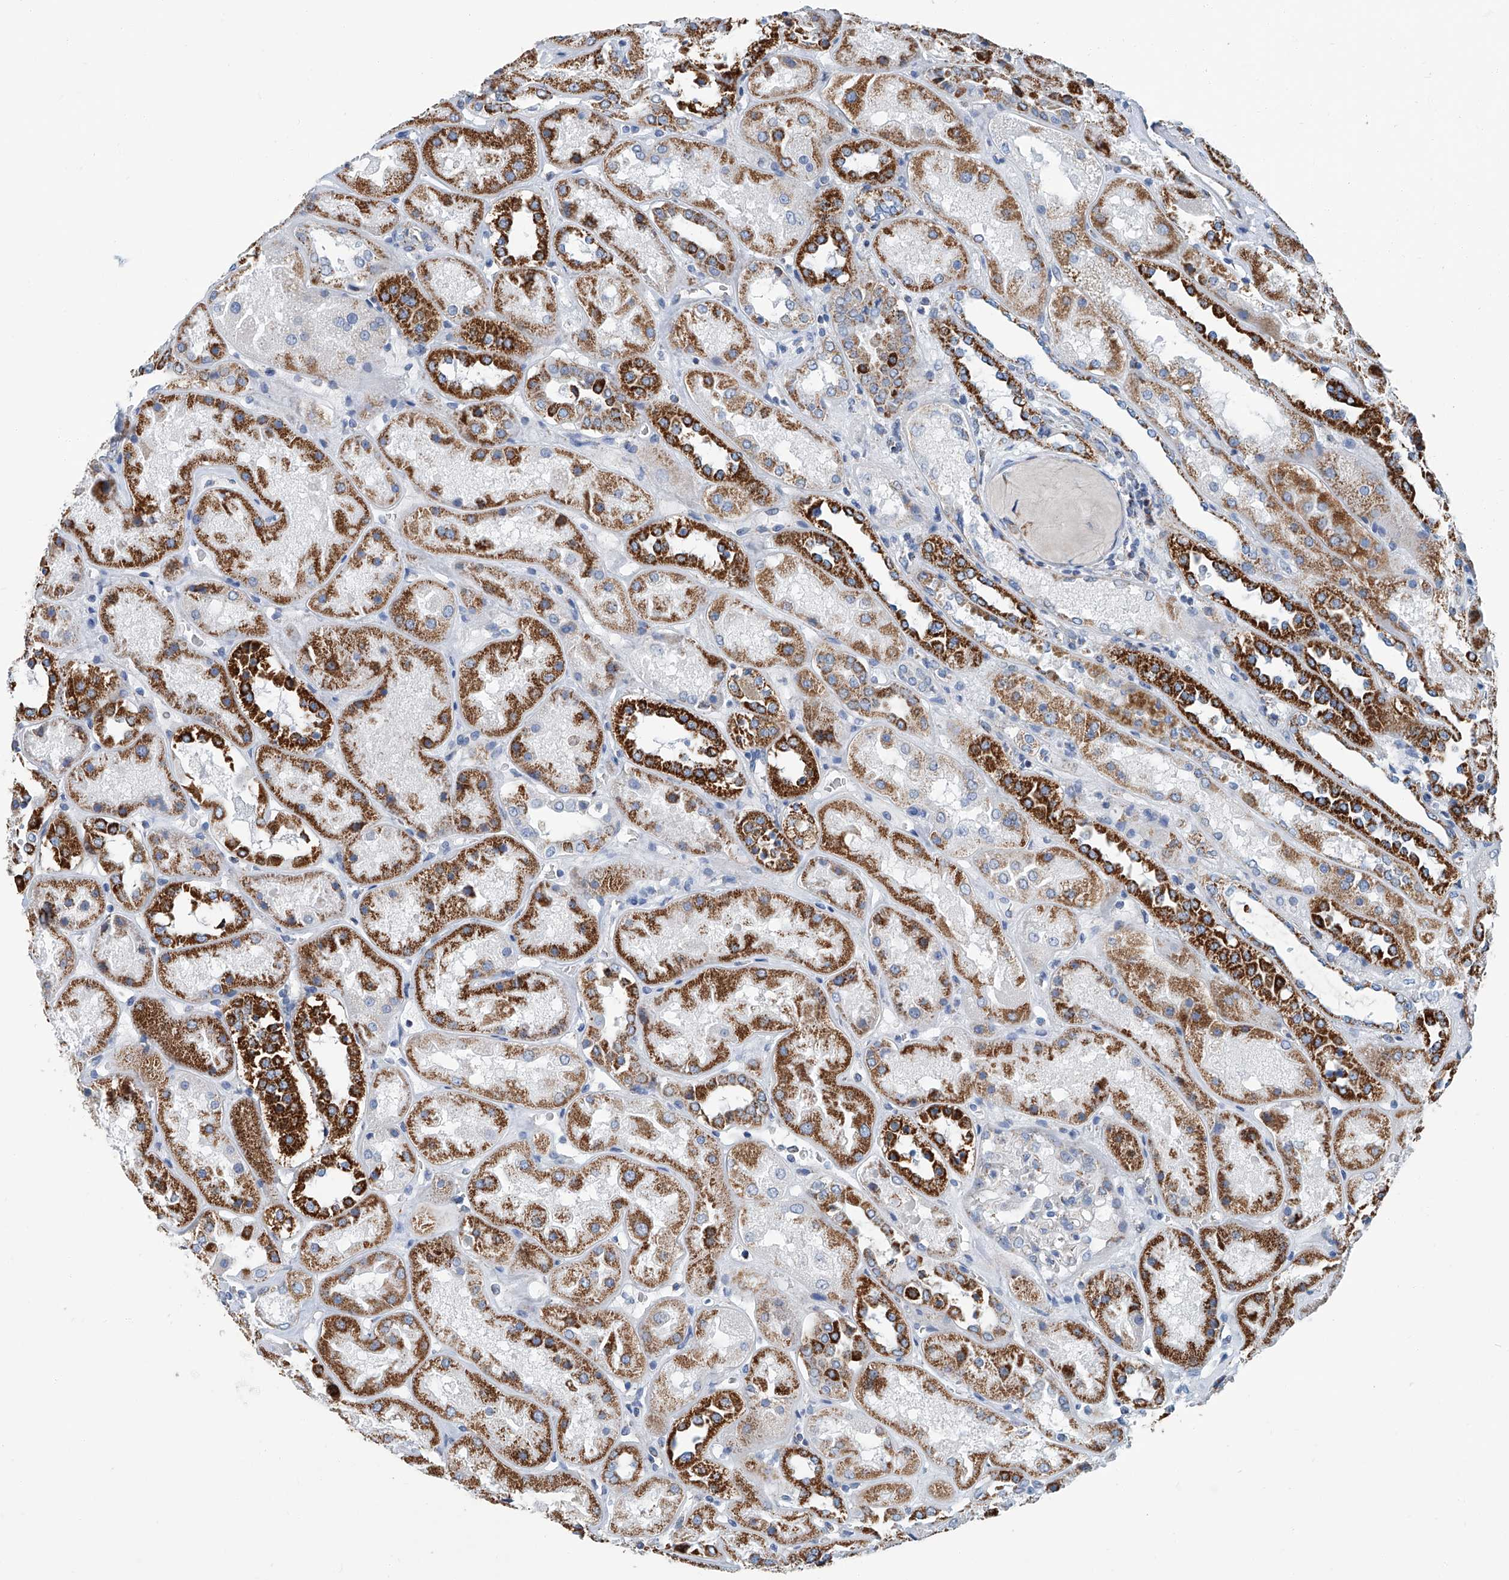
{"staining": {"intensity": "negative", "quantity": "none", "location": "none"}, "tissue": "kidney", "cell_type": "Cells in glomeruli", "image_type": "normal", "snomed": [{"axis": "morphology", "description": "Normal tissue, NOS"}, {"axis": "topography", "description": "Kidney"}], "caption": "IHC photomicrograph of benign kidney stained for a protein (brown), which displays no staining in cells in glomeruli. (Brightfield microscopy of DAB (3,3'-diaminobenzidine) immunohistochemistry at high magnification).", "gene": "MT", "patient": {"sex": "male", "age": 70}}